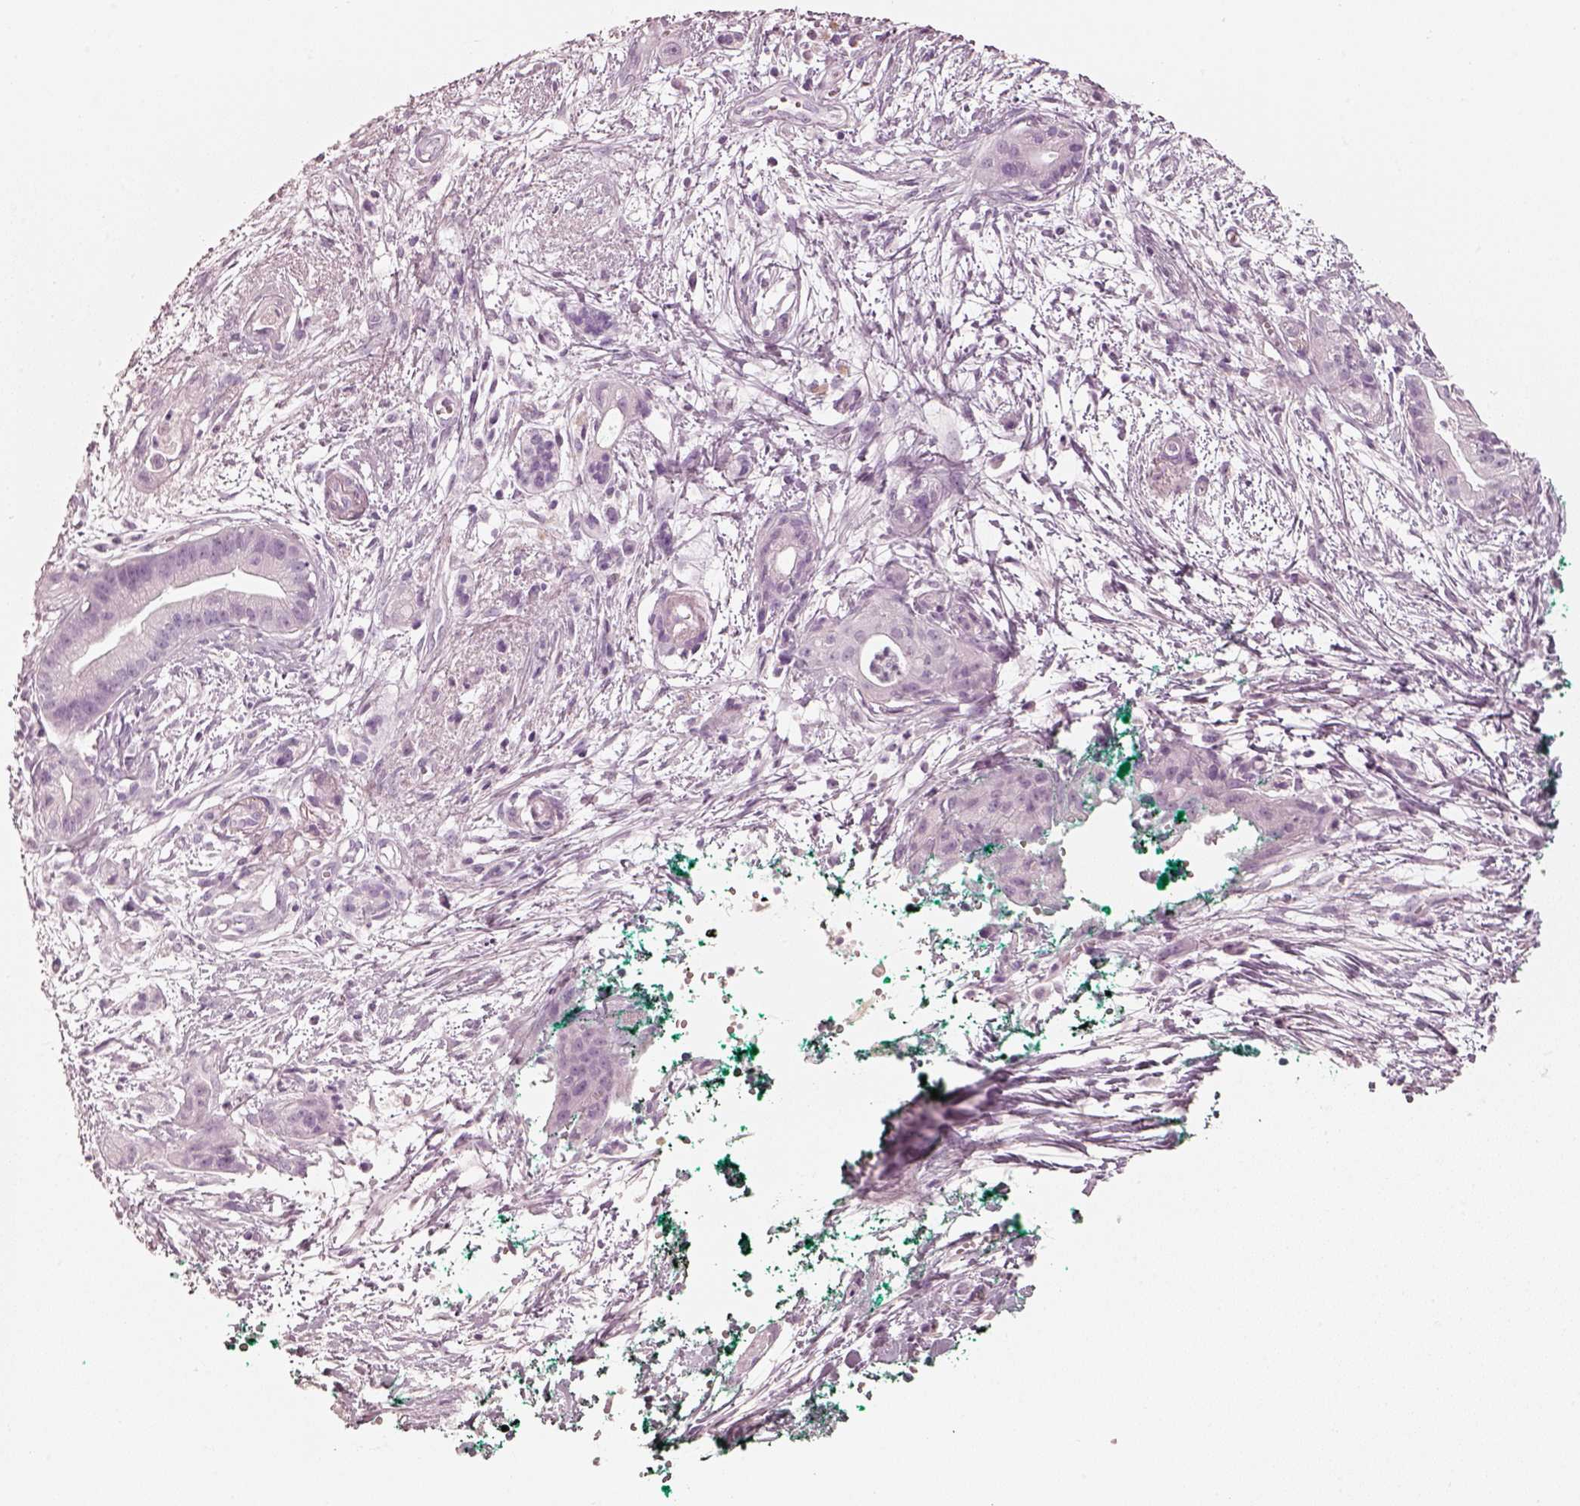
{"staining": {"intensity": "negative", "quantity": "none", "location": "none"}, "tissue": "pancreatic cancer", "cell_type": "Tumor cells", "image_type": "cancer", "snomed": [{"axis": "morphology", "description": "Normal tissue, NOS"}, {"axis": "morphology", "description": "Adenocarcinoma, NOS"}, {"axis": "topography", "description": "Lymph node"}, {"axis": "topography", "description": "Pancreas"}], "caption": "IHC of human pancreatic cancer (adenocarcinoma) demonstrates no staining in tumor cells. The staining was performed using DAB to visualize the protein expression in brown, while the nuclei were stained in blue with hematoxylin (Magnification: 20x).", "gene": "R3HDML", "patient": {"sex": "female", "age": 58}}